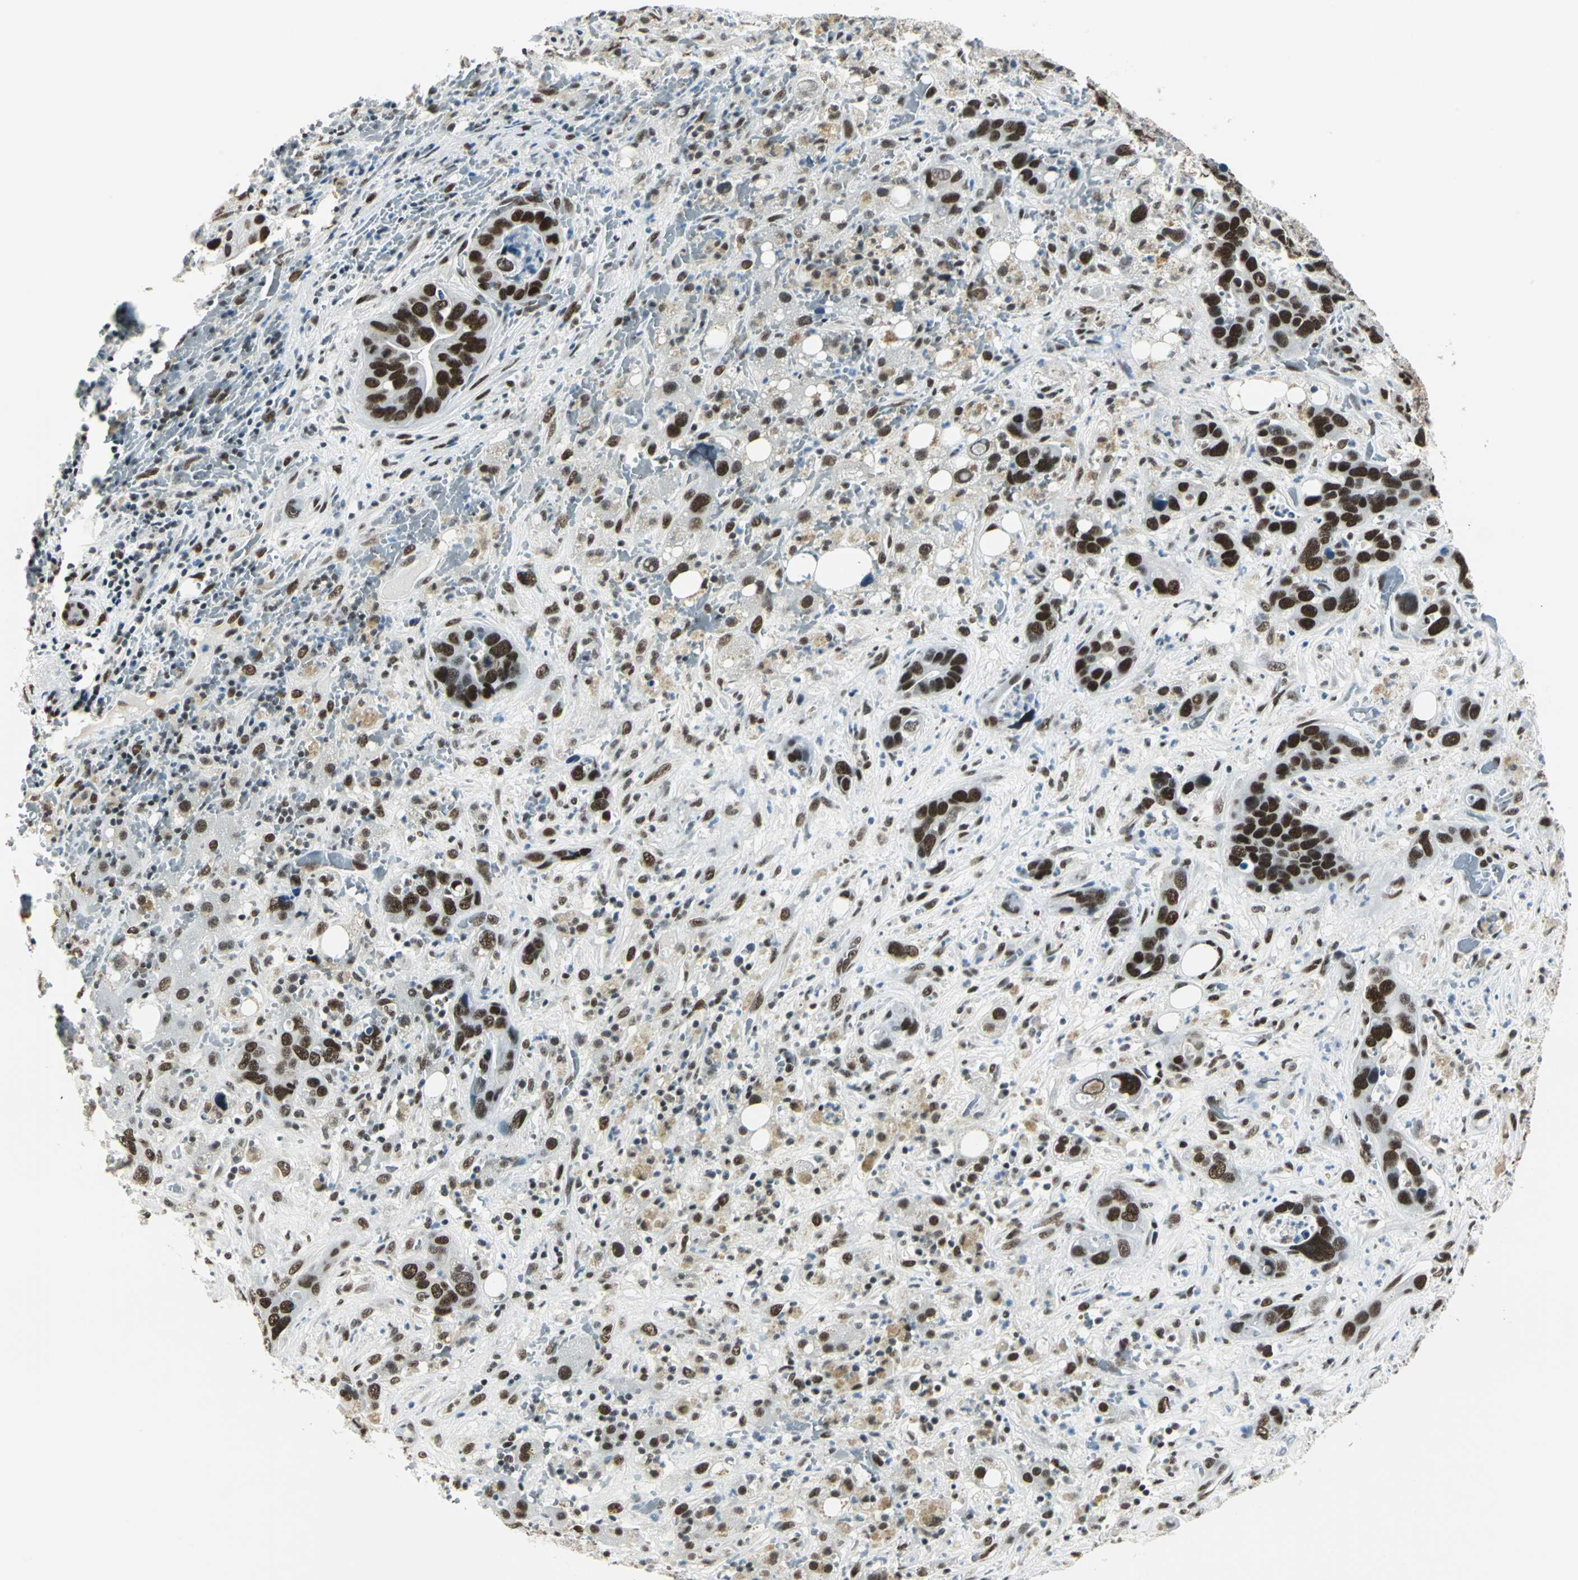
{"staining": {"intensity": "strong", "quantity": ">75%", "location": "nuclear"}, "tissue": "liver cancer", "cell_type": "Tumor cells", "image_type": "cancer", "snomed": [{"axis": "morphology", "description": "Cholangiocarcinoma"}, {"axis": "topography", "description": "Liver"}], "caption": "Brown immunohistochemical staining in liver cancer reveals strong nuclear expression in about >75% of tumor cells.", "gene": "ADNP", "patient": {"sex": "female", "age": 65}}